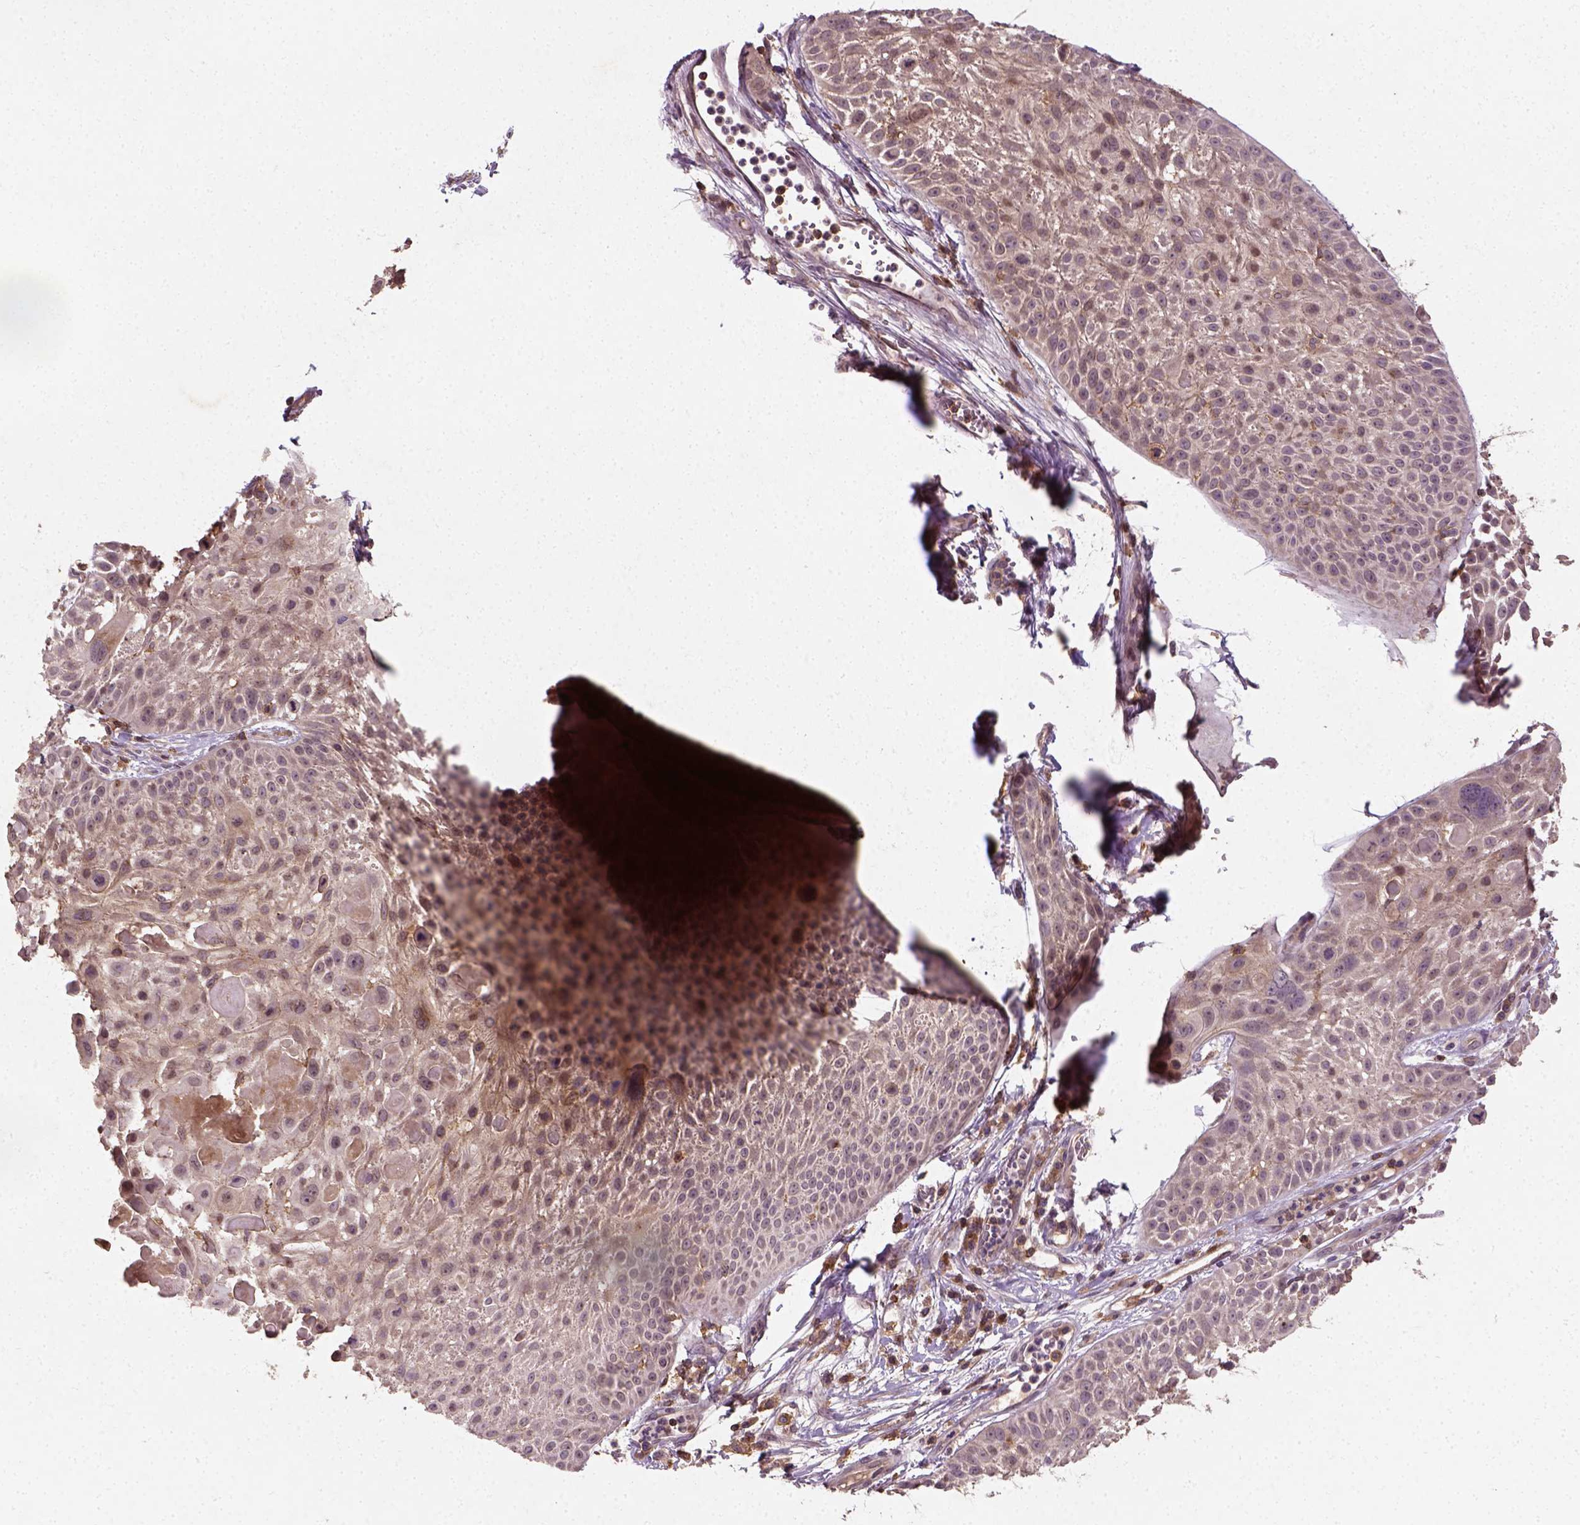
{"staining": {"intensity": "weak", "quantity": ">75%", "location": "cytoplasmic/membranous"}, "tissue": "skin cancer", "cell_type": "Tumor cells", "image_type": "cancer", "snomed": [{"axis": "morphology", "description": "Squamous cell carcinoma, NOS"}, {"axis": "topography", "description": "Skin"}, {"axis": "topography", "description": "Anal"}], "caption": "A brown stain shows weak cytoplasmic/membranous staining of a protein in human skin cancer (squamous cell carcinoma) tumor cells.", "gene": "CAMKK1", "patient": {"sex": "female", "age": 75}}